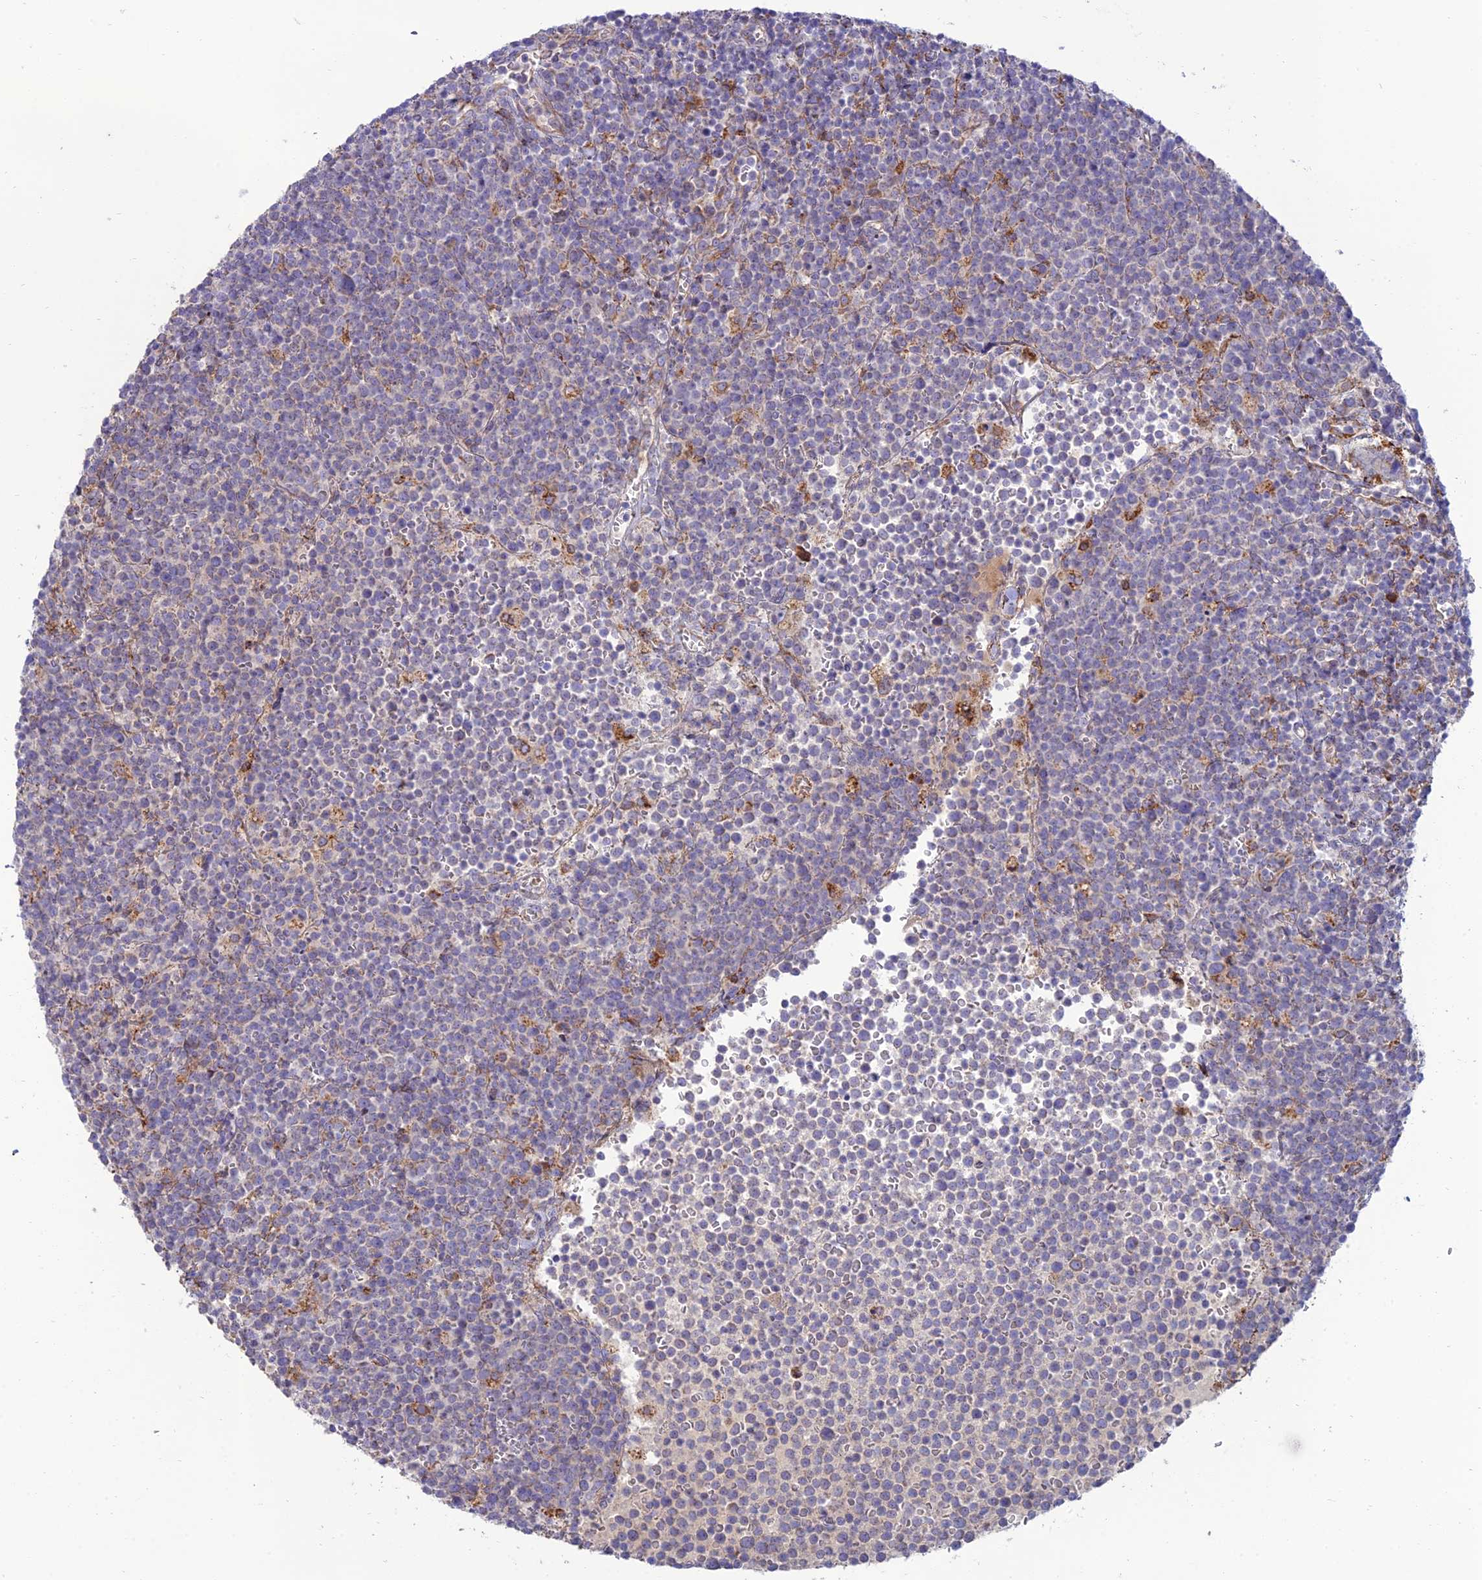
{"staining": {"intensity": "moderate", "quantity": "<25%", "location": "cytoplasmic/membranous"}, "tissue": "lymphoma", "cell_type": "Tumor cells", "image_type": "cancer", "snomed": [{"axis": "morphology", "description": "Malignant lymphoma, non-Hodgkin's type, High grade"}, {"axis": "topography", "description": "Lymph node"}], "caption": "The immunohistochemical stain highlights moderate cytoplasmic/membranous staining in tumor cells of lymphoma tissue. (IHC, brightfield microscopy, high magnification).", "gene": "RCN3", "patient": {"sex": "male", "age": 61}}